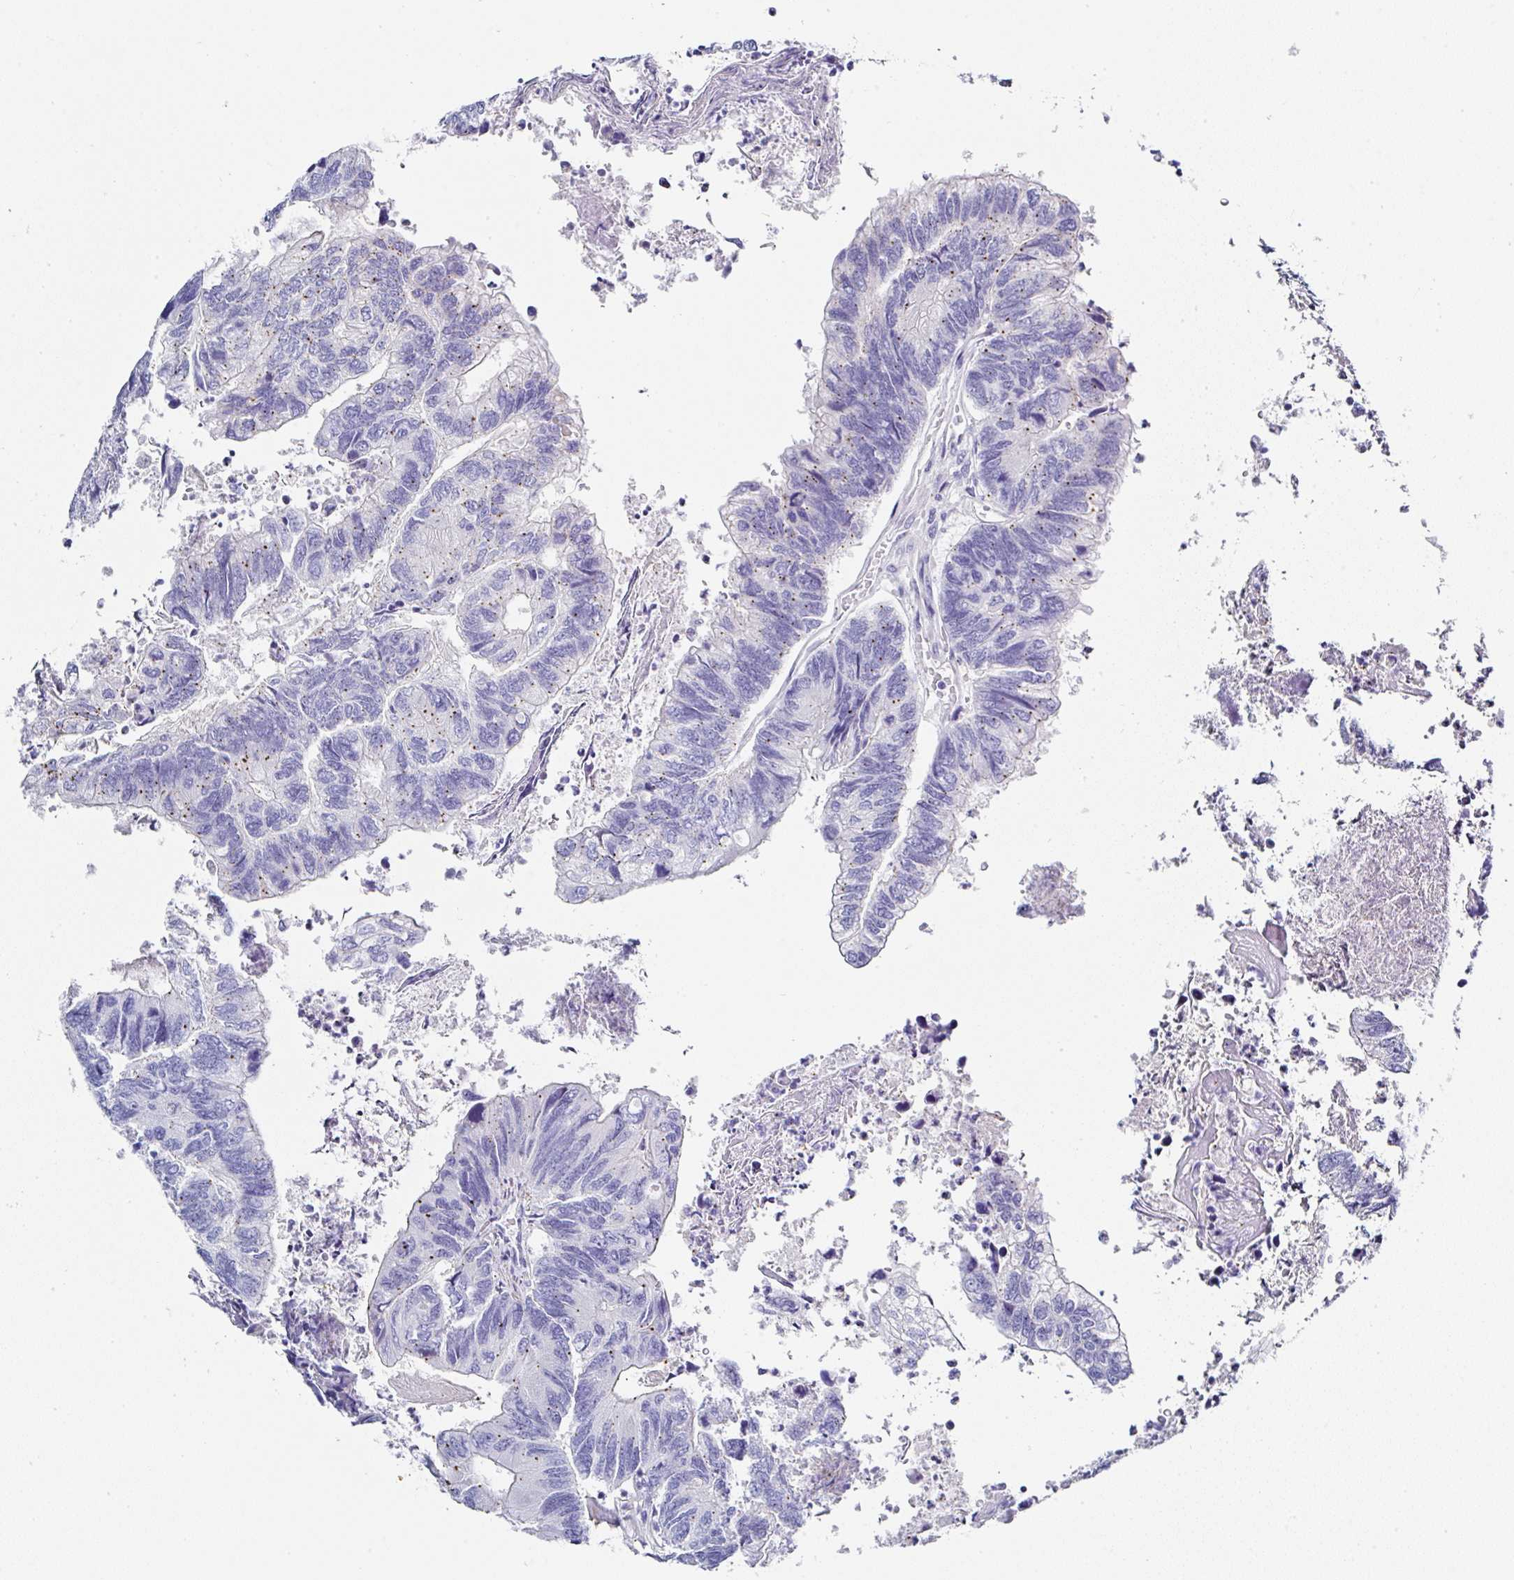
{"staining": {"intensity": "negative", "quantity": "none", "location": "none"}, "tissue": "colorectal cancer", "cell_type": "Tumor cells", "image_type": "cancer", "snomed": [{"axis": "morphology", "description": "Adenocarcinoma, NOS"}, {"axis": "topography", "description": "Colon"}], "caption": "The photomicrograph displays no significant staining in tumor cells of colorectal cancer.", "gene": "PPFIA4", "patient": {"sex": "female", "age": 67}}